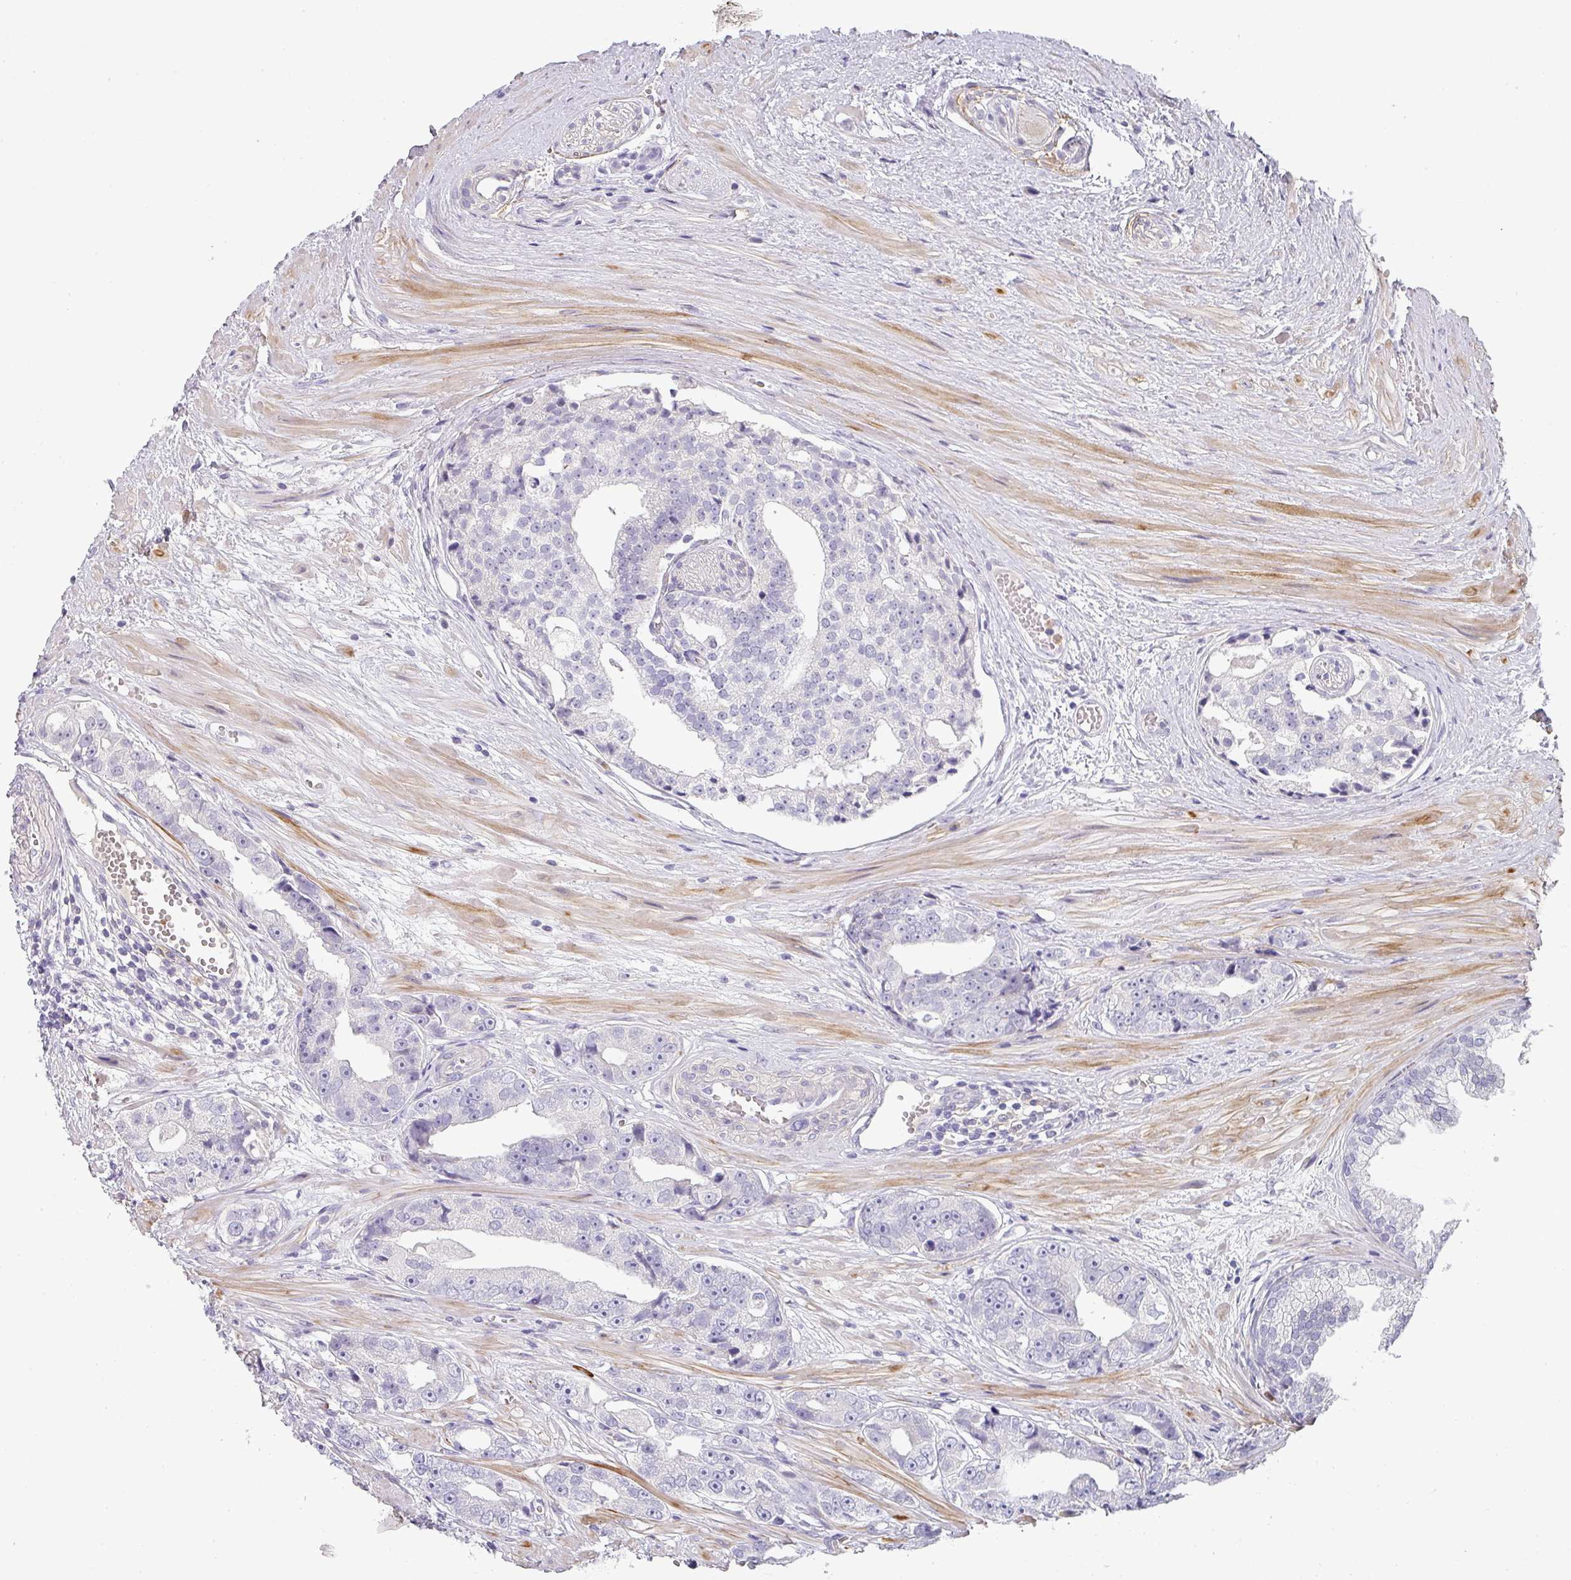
{"staining": {"intensity": "negative", "quantity": "none", "location": "none"}, "tissue": "prostate cancer", "cell_type": "Tumor cells", "image_type": "cancer", "snomed": [{"axis": "morphology", "description": "Adenocarcinoma, High grade"}, {"axis": "topography", "description": "Prostate"}], "caption": "Prostate cancer (high-grade adenocarcinoma) was stained to show a protein in brown. There is no significant positivity in tumor cells. (IHC, brightfield microscopy, high magnification).", "gene": "BTLA", "patient": {"sex": "male", "age": 71}}